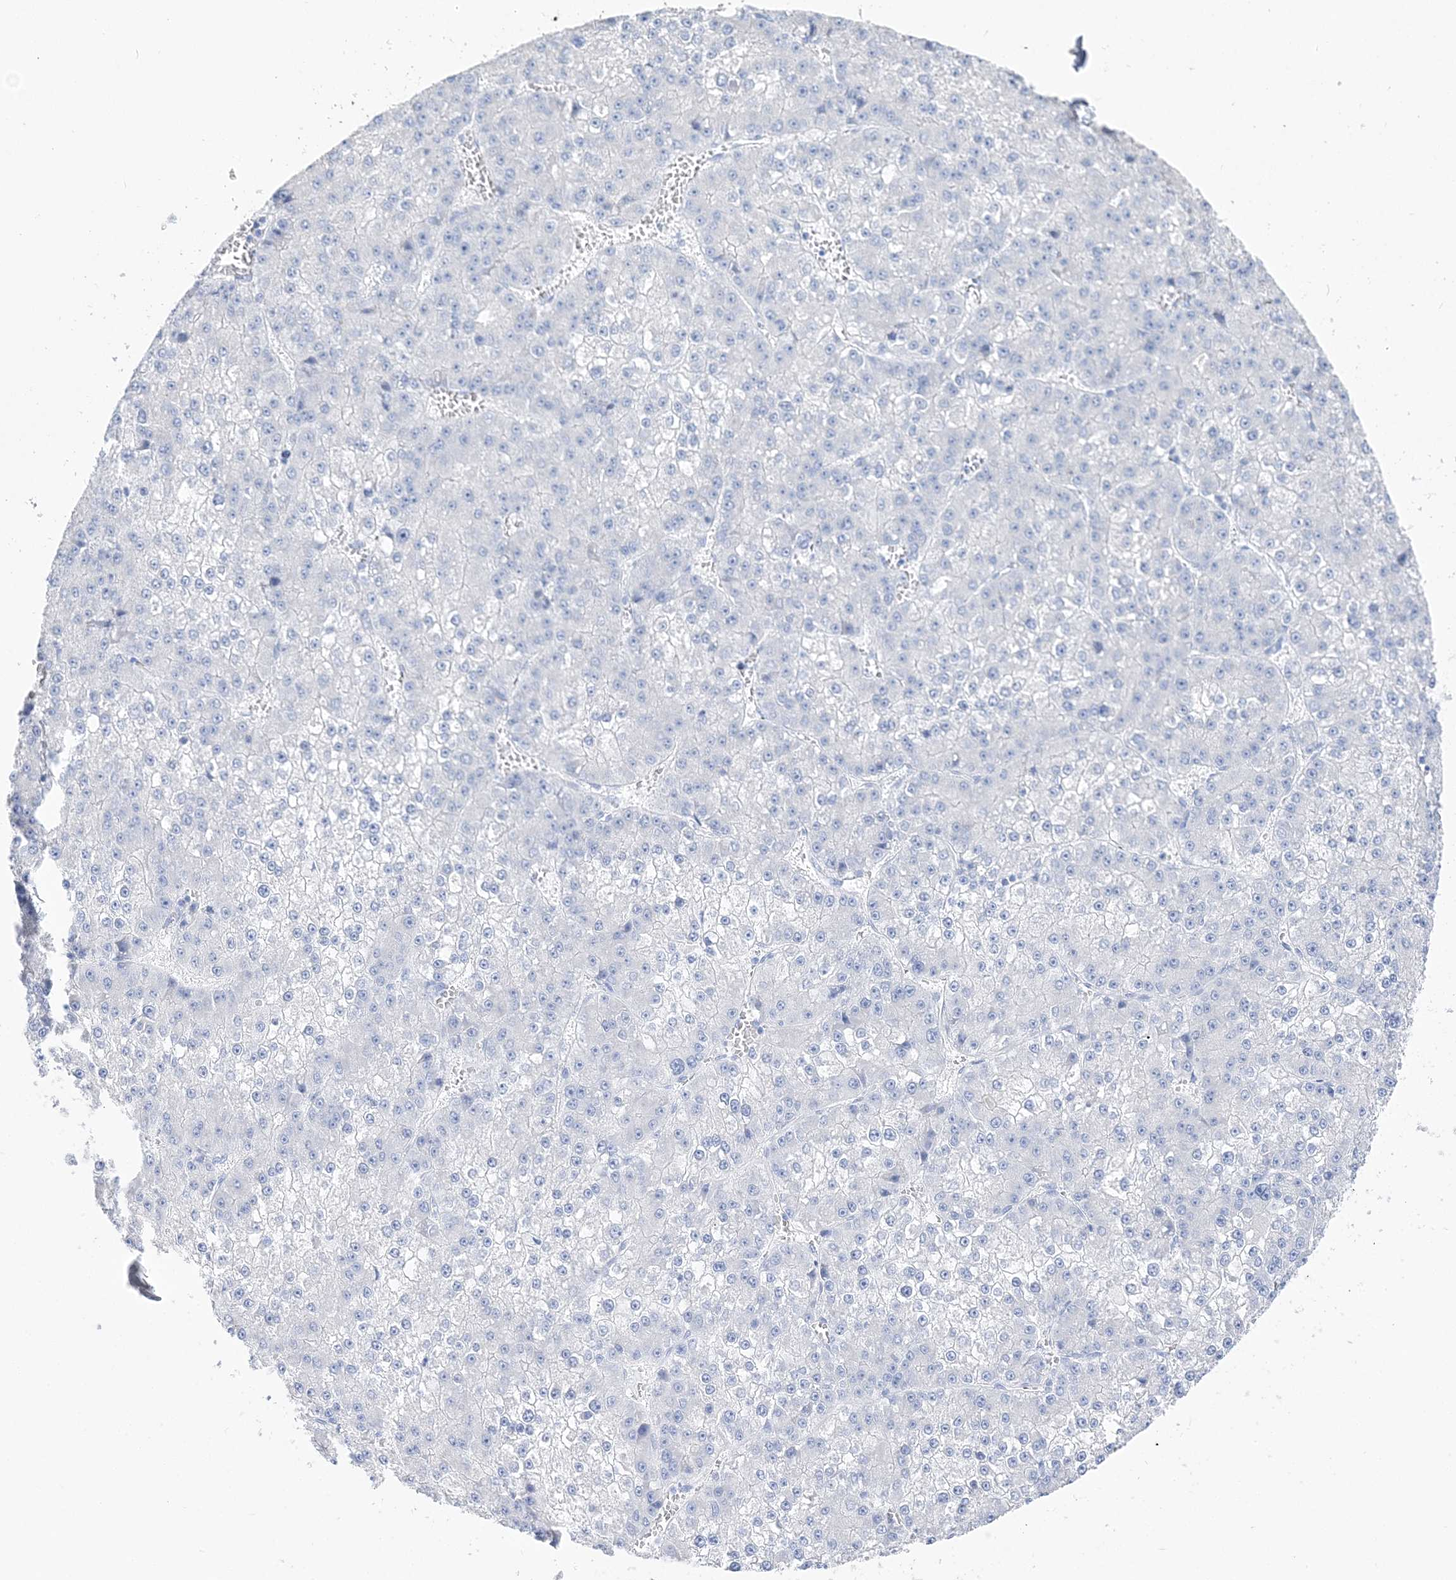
{"staining": {"intensity": "negative", "quantity": "none", "location": "none"}, "tissue": "liver cancer", "cell_type": "Tumor cells", "image_type": "cancer", "snomed": [{"axis": "morphology", "description": "Carcinoma, Hepatocellular, NOS"}, {"axis": "topography", "description": "Liver"}], "caption": "DAB (3,3'-diaminobenzidine) immunohistochemical staining of liver cancer (hepatocellular carcinoma) displays no significant expression in tumor cells. Brightfield microscopy of immunohistochemistry stained with DAB (3,3'-diaminobenzidine) (brown) and hematoxylin (blue), captured at high magnification.", "gene": "TSPYL6", "patient": {"sex": "female", "age": 73}}